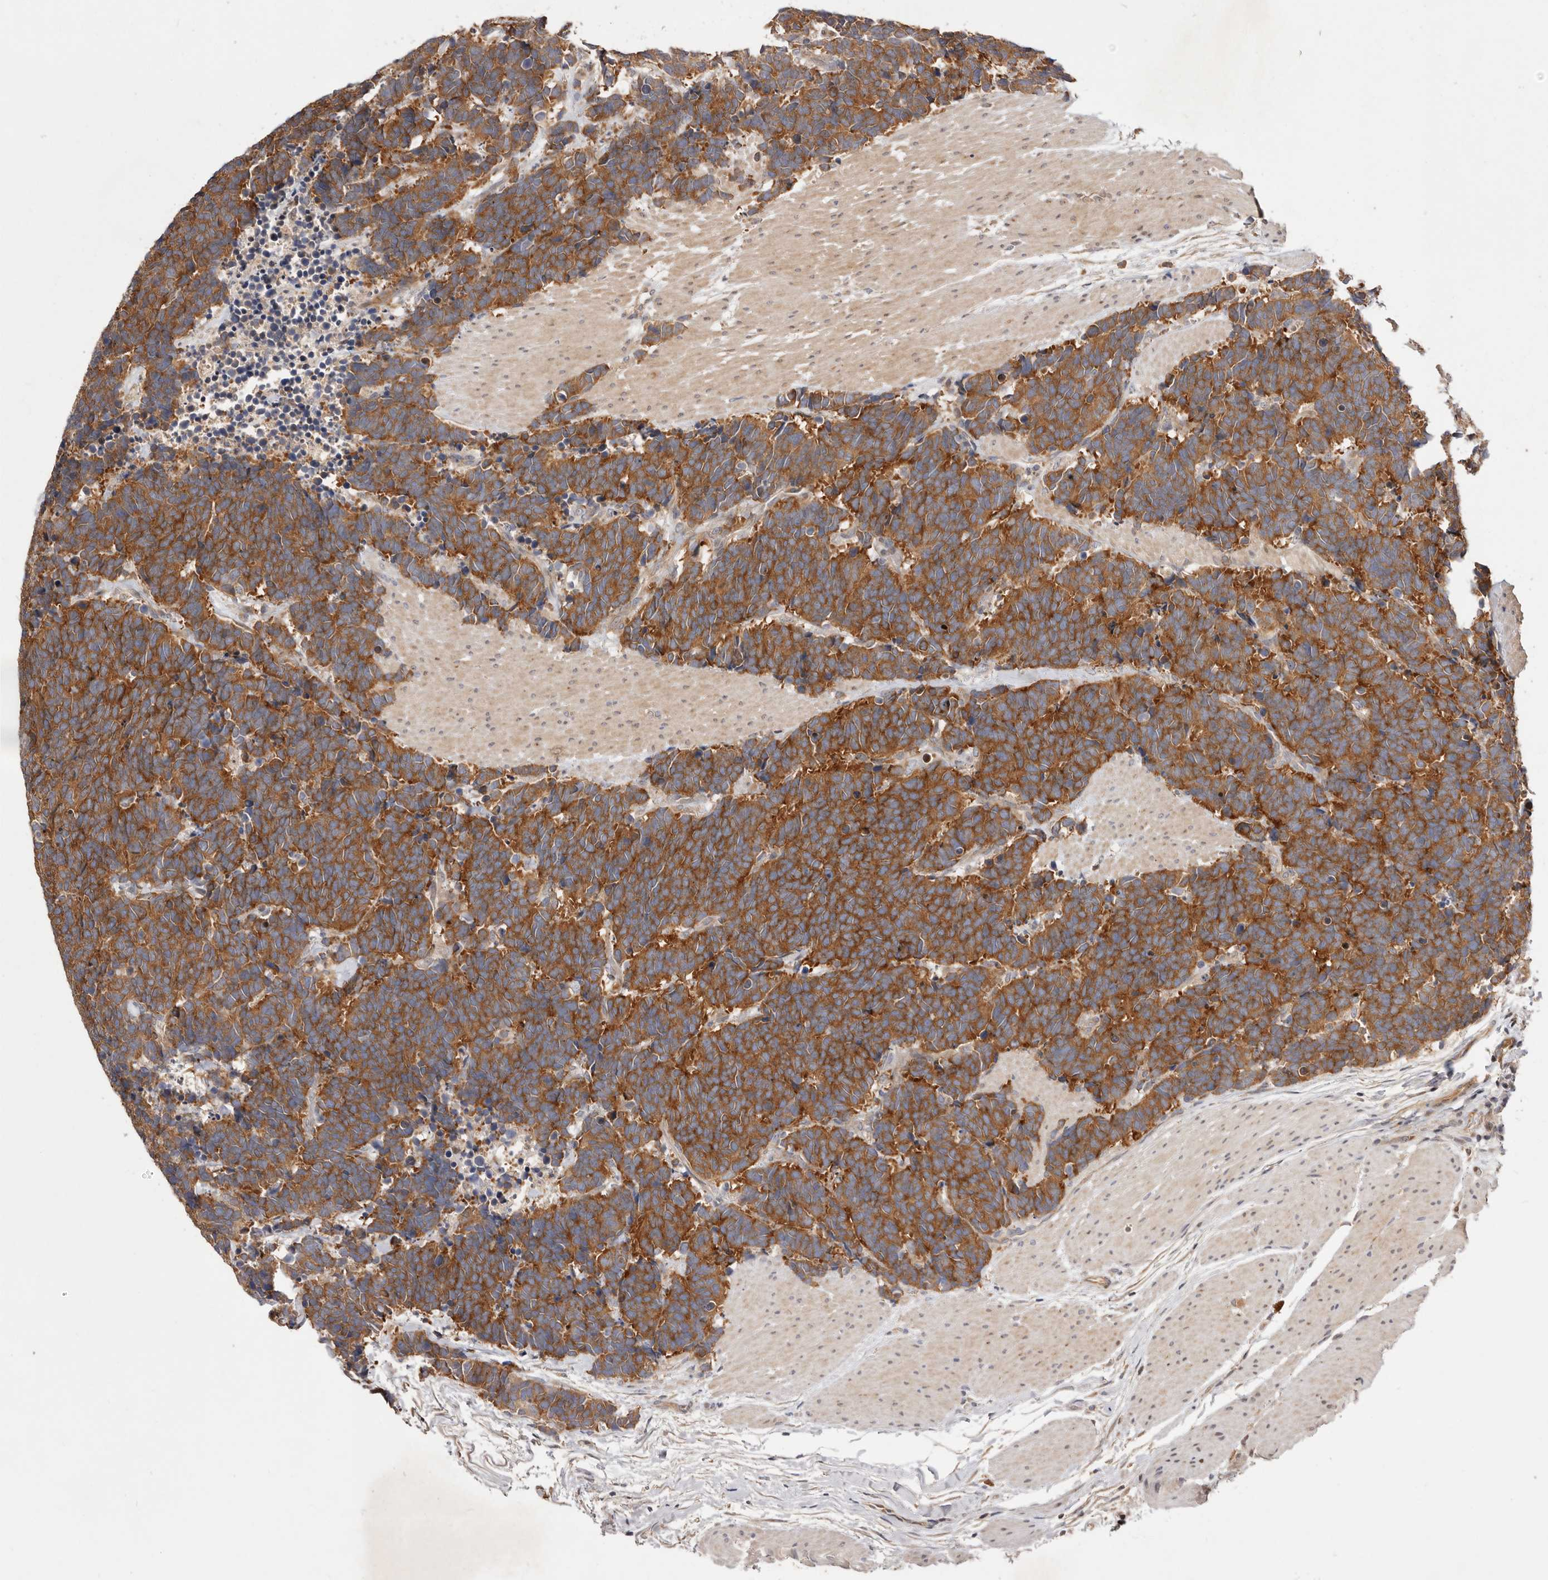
{"staining": {"intensity": "strong", "quantity": ">75%", "location": "cytoplasmic/membranous"}, "tissue": "carcinoid", "cell_type": "Tumor cells", "image_type": "cancer", "snomed": [{"axis": "morphology", "description": "Carcinoma, NOS"}, {"axis": "morphology", "description": "Carcinoid, malignant, NOS"}, {"axis": "topography", "description": "Urinary bladder"}], "caption": "DAB (3,3'-diaminobenzidine) immunohistochemical staining of carcinoid demonstrates strong cytoplasmic/membranous protein positivity in about >75% of tumor cells. (Stains: DAB (3,3'-diaminobenzidine) in brown, nuclei in blue, Microscopy: brightfield microscopy at high magnification).", "gene": "DOP1A", "patient": {"sex": "male", "age": 57}}